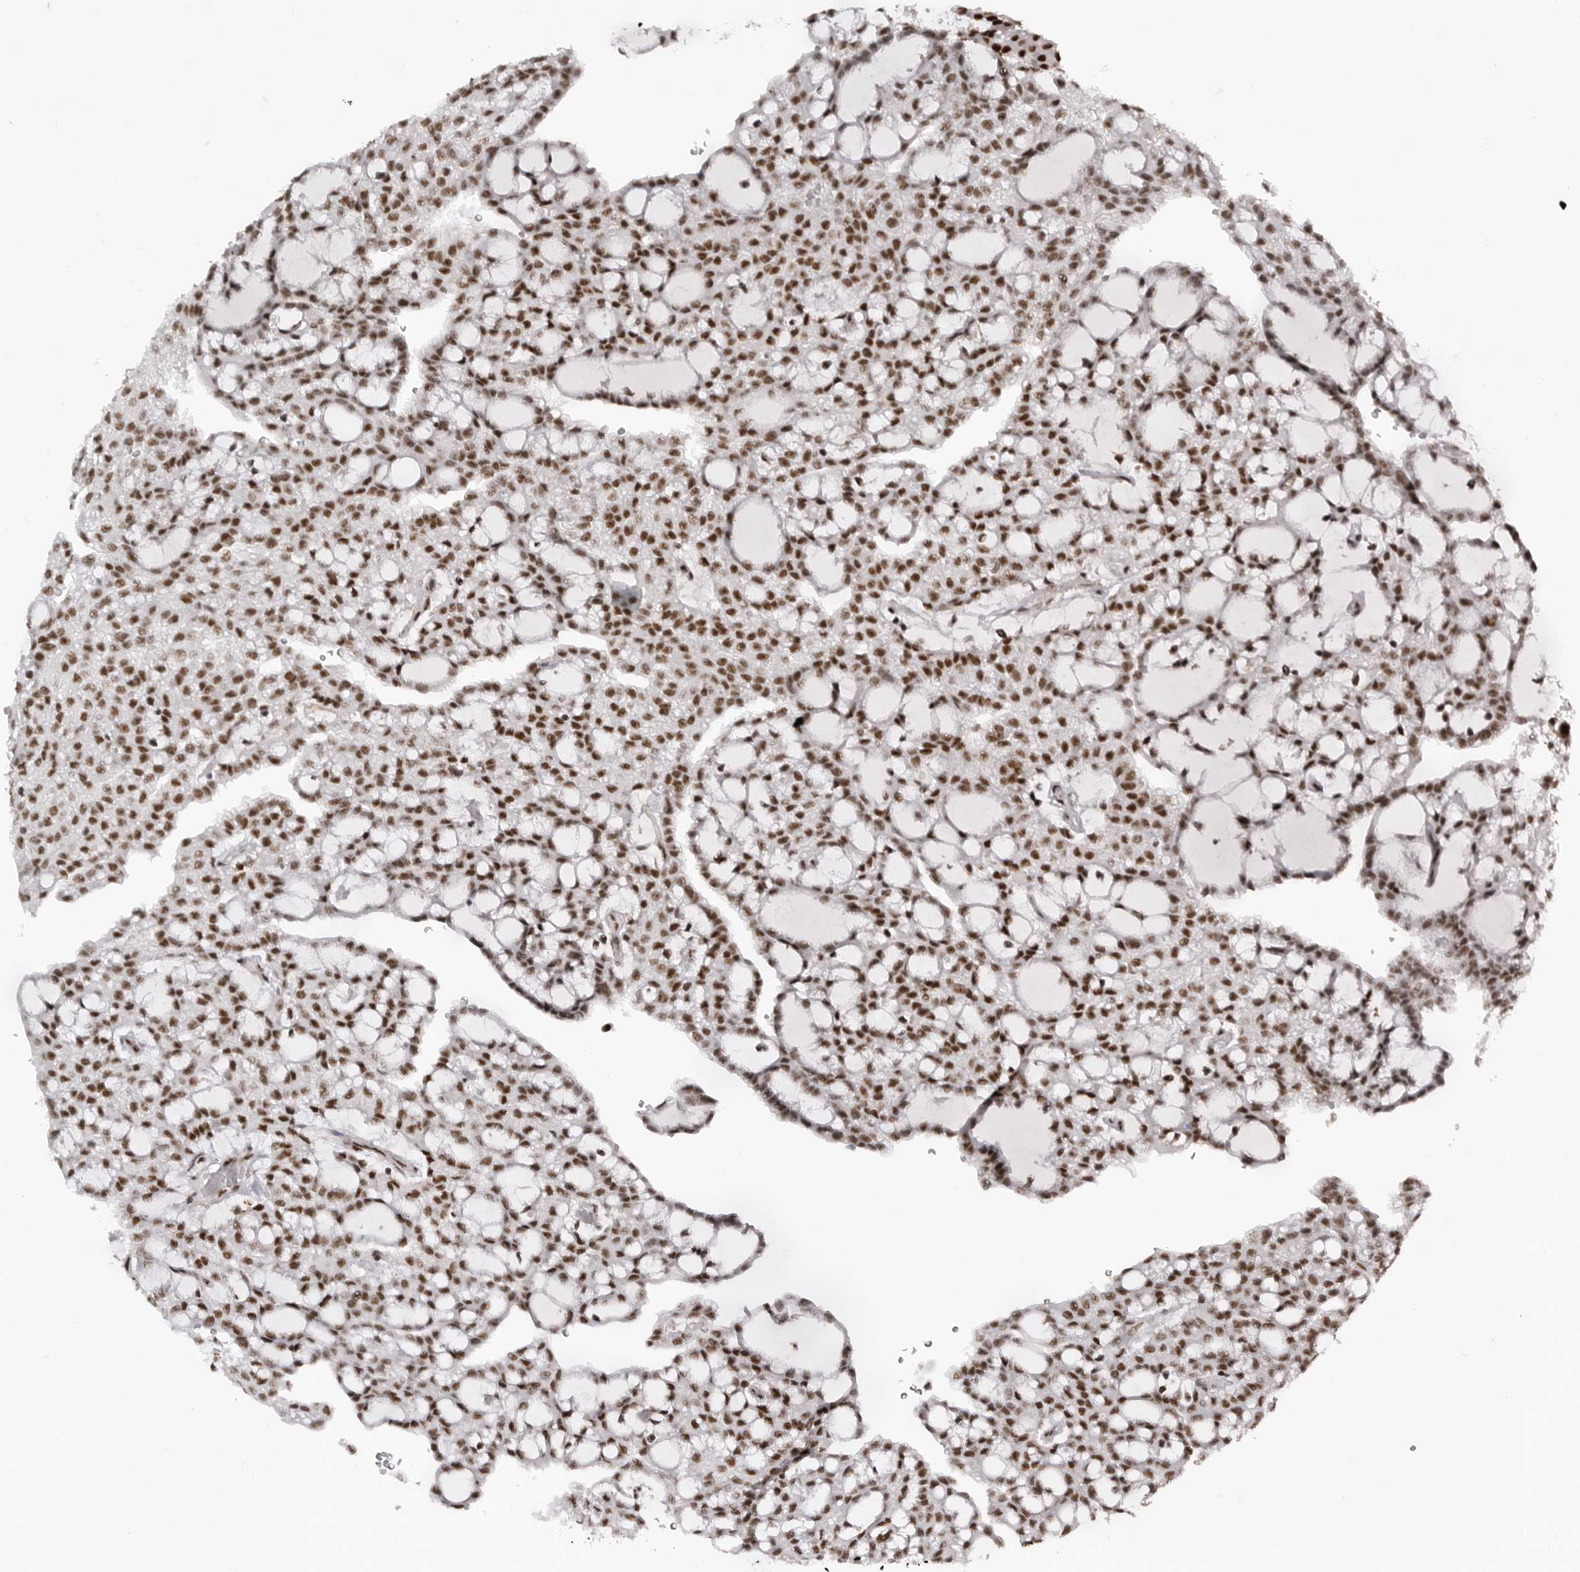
{"staining": {"intensity": "moderate", "quantity": ">75%", "location": "nuclear"}, "tissue": "renal cancer", "cell_type": "Tumor cells", "image_type": "cancer", "snomed": [{"axis": "morphology", "description": "Adenocarcinoma, NOS"}, {"axis": "topography", "description": "Kidney"}], "caption": "Immunohistochemical staining of renal cancer exhibits medium levels of moderate nuclear expression in approximately >75% of tumor cells.", "gene": "PPP1R8", "patient": {"sex": "male", "age": 63}}